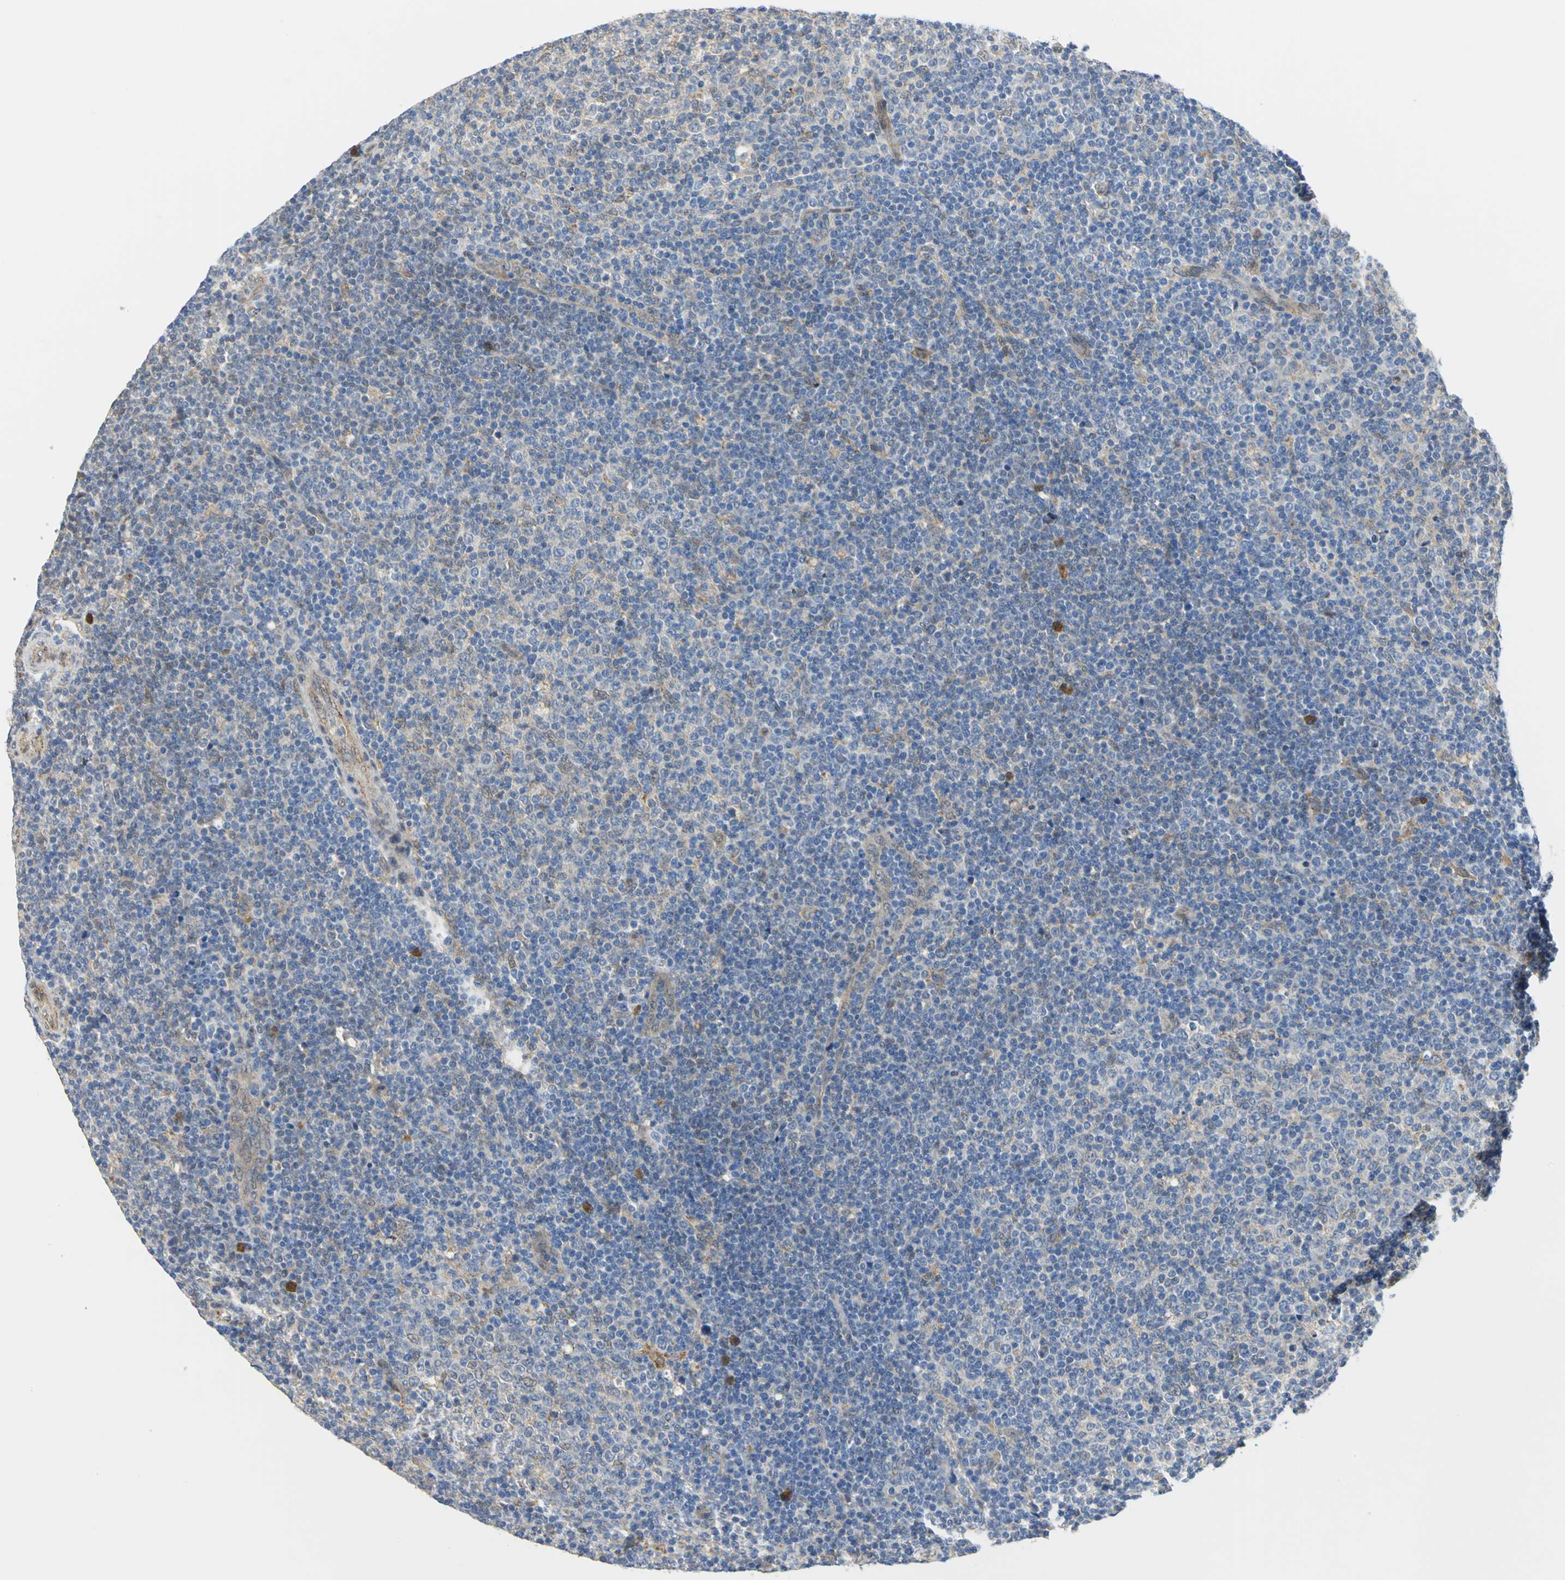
{"staining": {"intensity": "weak", "quantity": "<25%", "location": "cytoplasmic/membranous"}, "tissue": "lymphoma", "cell_type": "Tumor cells", "image_type": "cancer", "snomed": [{"axis": "morphology", "description": "Malignant lymphoma, non-Hodgkin's type, Low grade"}, {"axis": "topography", "description": "Lymph node"}], "caption": "IHC of human lymphoma shows no staining in tumor cells.", "gene": "PGM3", "patient": {"sex": "male", "age": 70}}